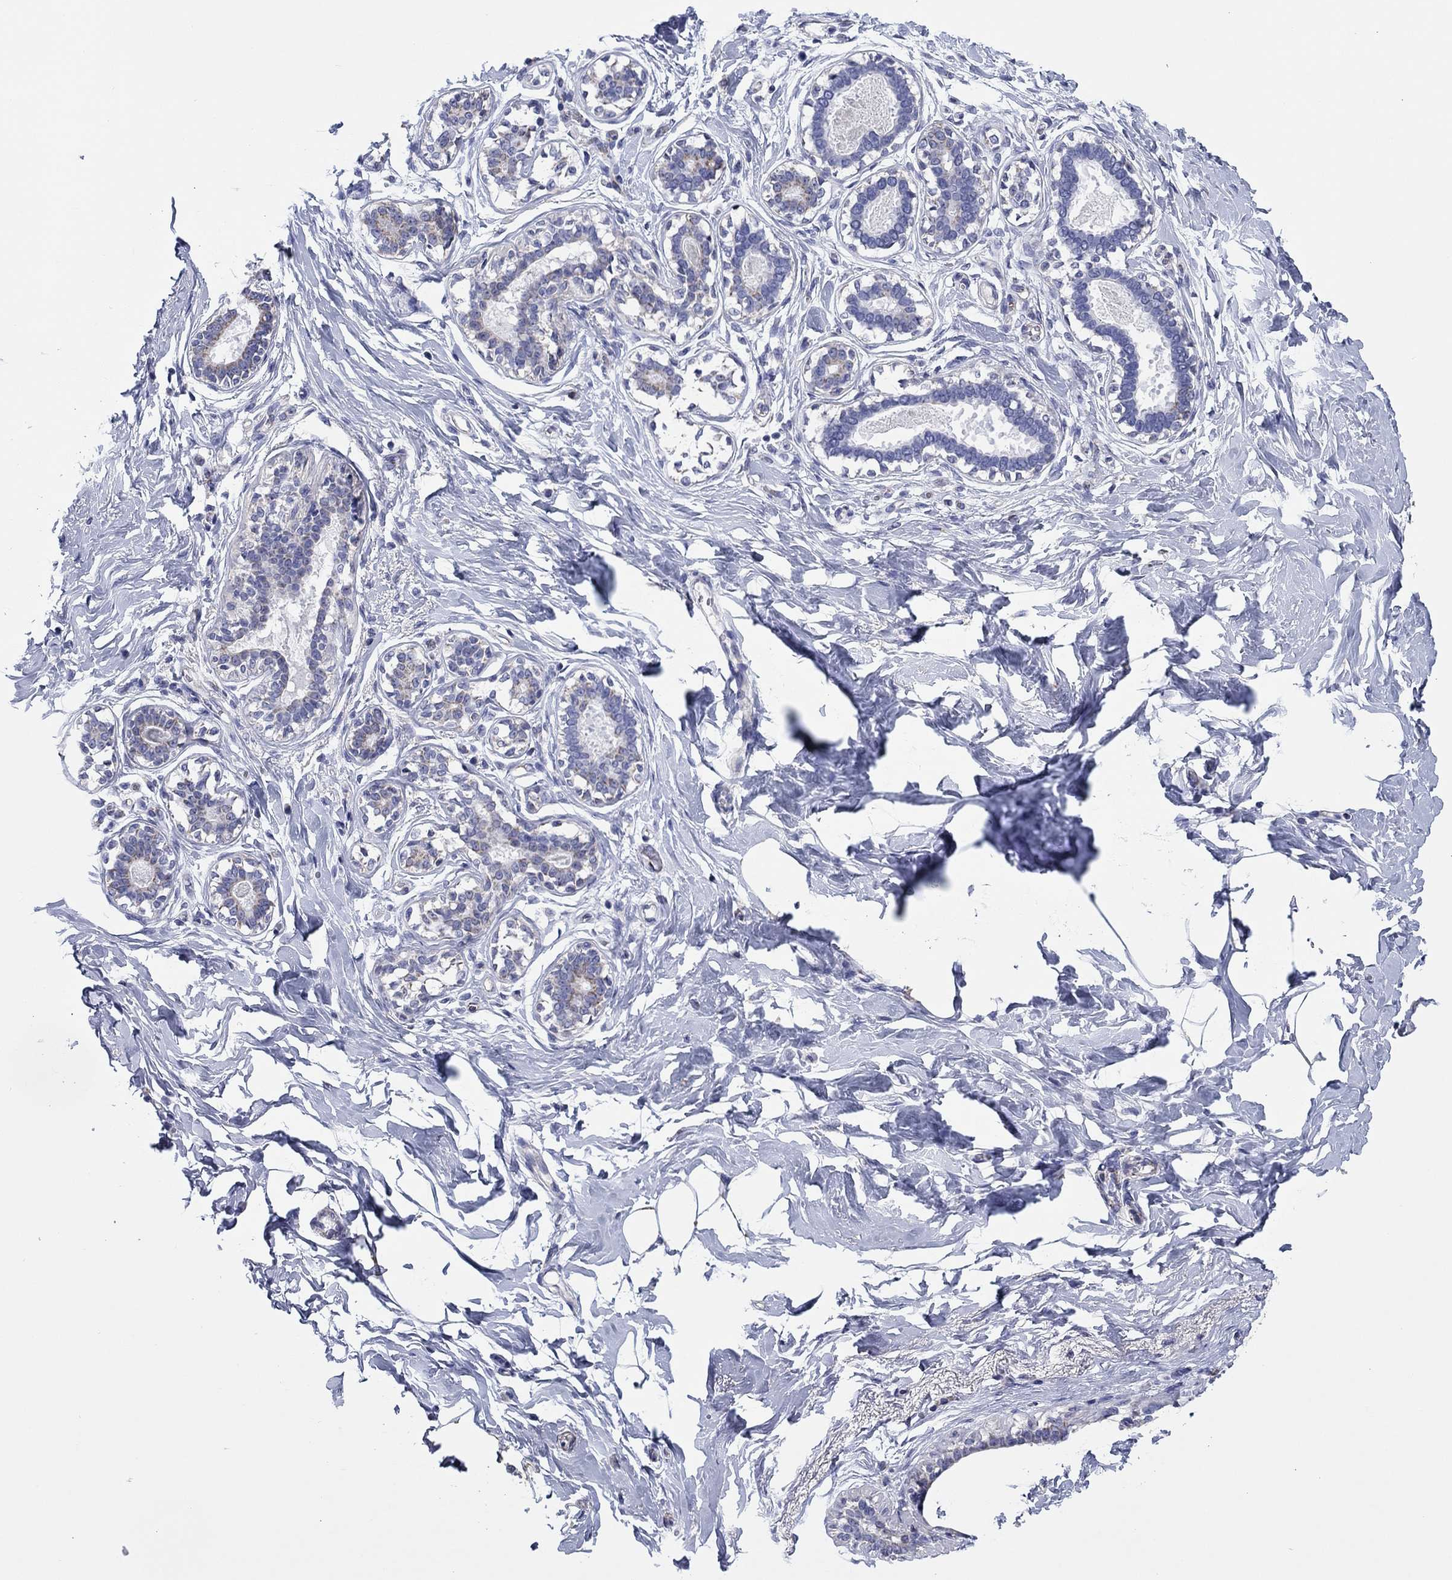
{"staining": {"intensity": "negative", "quantity": "none", "location": "none"}, "tissue": "breast", "cell_type": "Adipocytes", "image_type": "normal", "snomed": [{"axis": "morphology", "description": "Normal tissue, NOS"}, {"axis": "morphology", "description": "Lobular carcinoma, in situ"}, {"axis": "topography", "description": "Breast"}], "caption": "IHC of unremarkable breast demonstrates no expression in adipocytes.", "gene": "MGST3", "patient": {"sex": "female", "age": 35}}